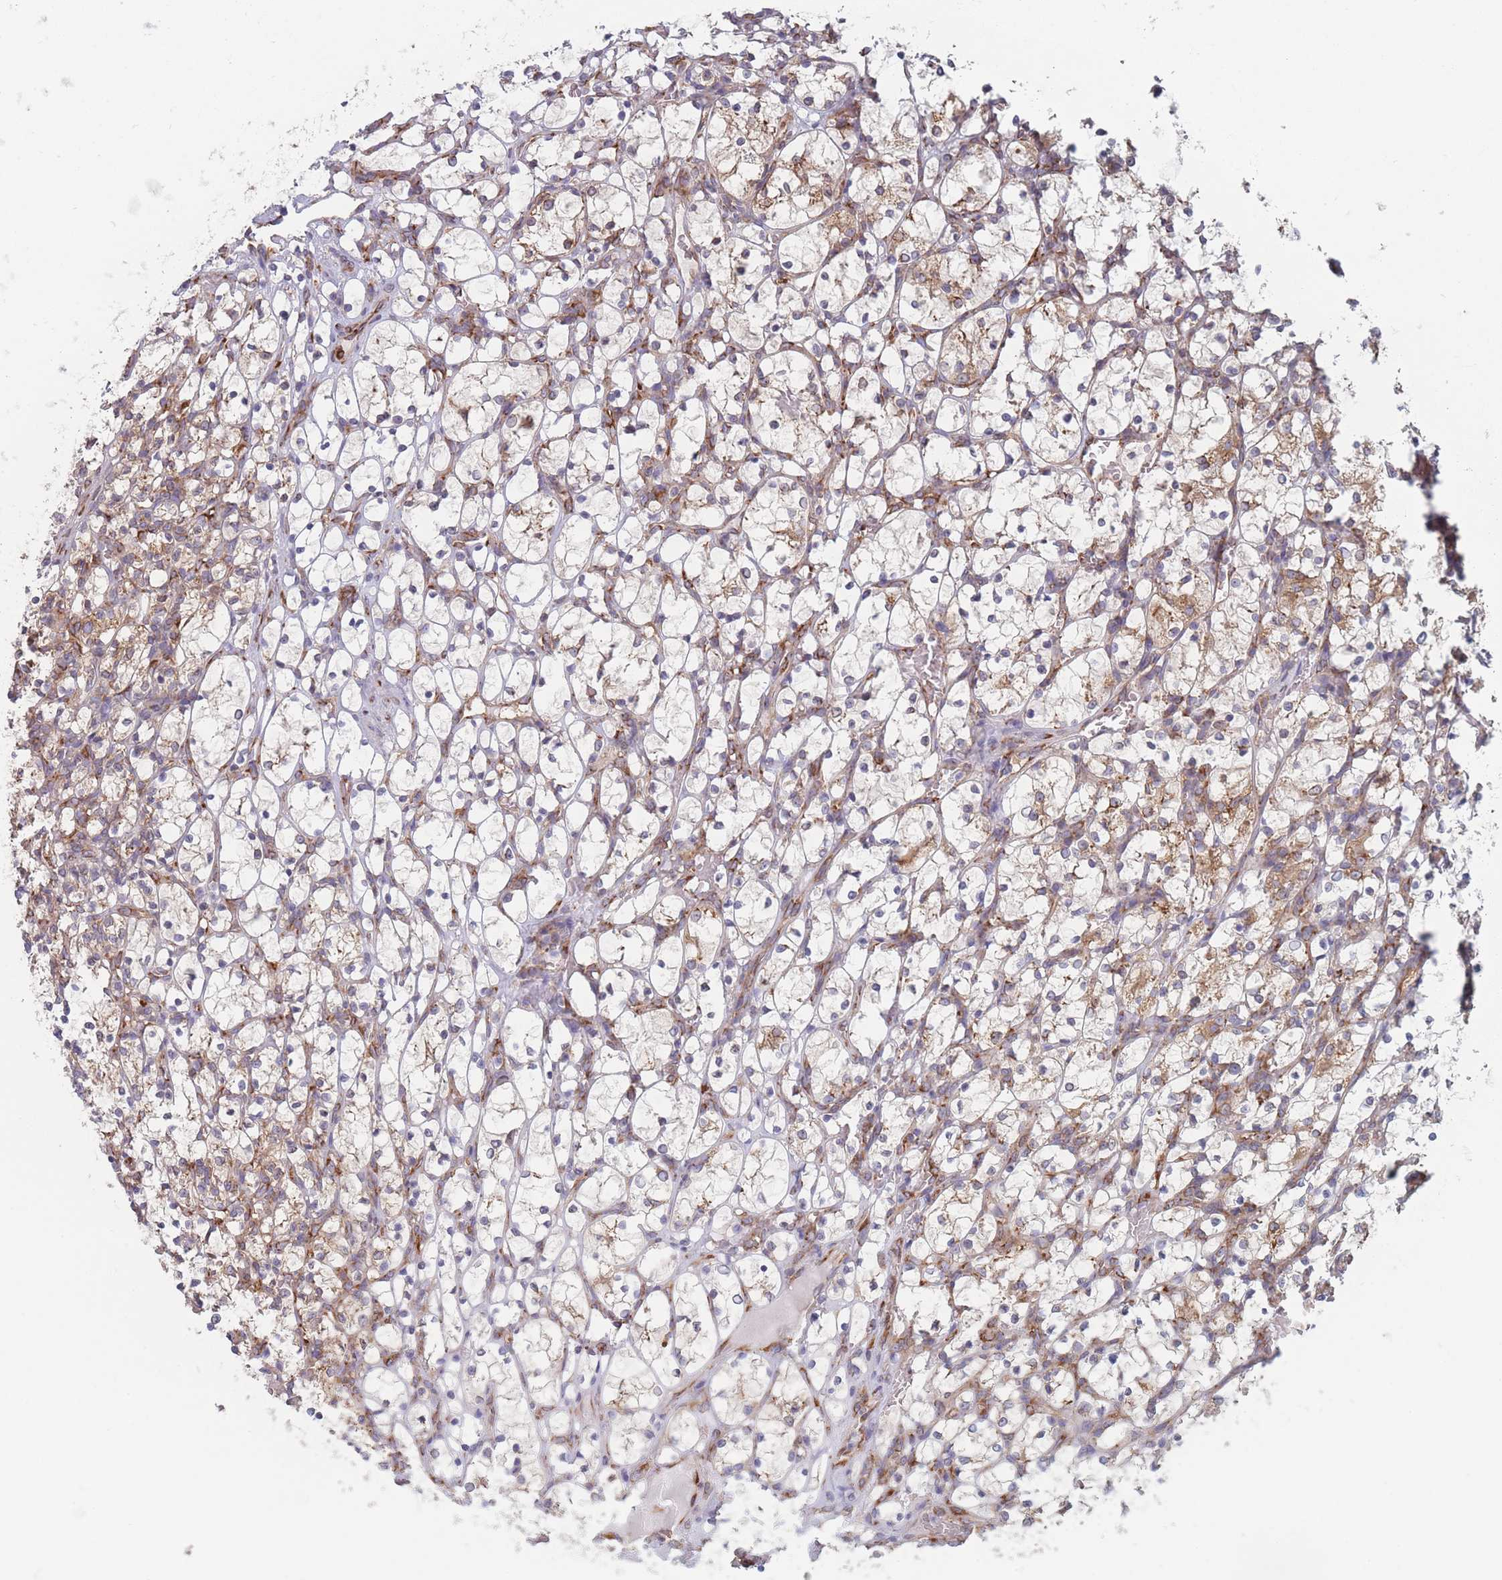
{"staining": {"intensity": "moderate", "quantity": "25%-75%", "location": "cytoplasmic/membranous"}, "tissue": "renal cancer", "cell_type": "Tumor cells", "image_type": "cancer", "snomed": [{"axis": "morphology", "description": "Adenocarcinoma, NOS"}, {"axis": "topography", "description": "Kidney"}], "caption": "This is an image of immunohistochemistry staining of renal cancer, which shows moderate expression in the cytoplasmic/membranous of tumor cells.", "gene": "EEF1B2", "patient": {"sex": "female", "age": 69}}